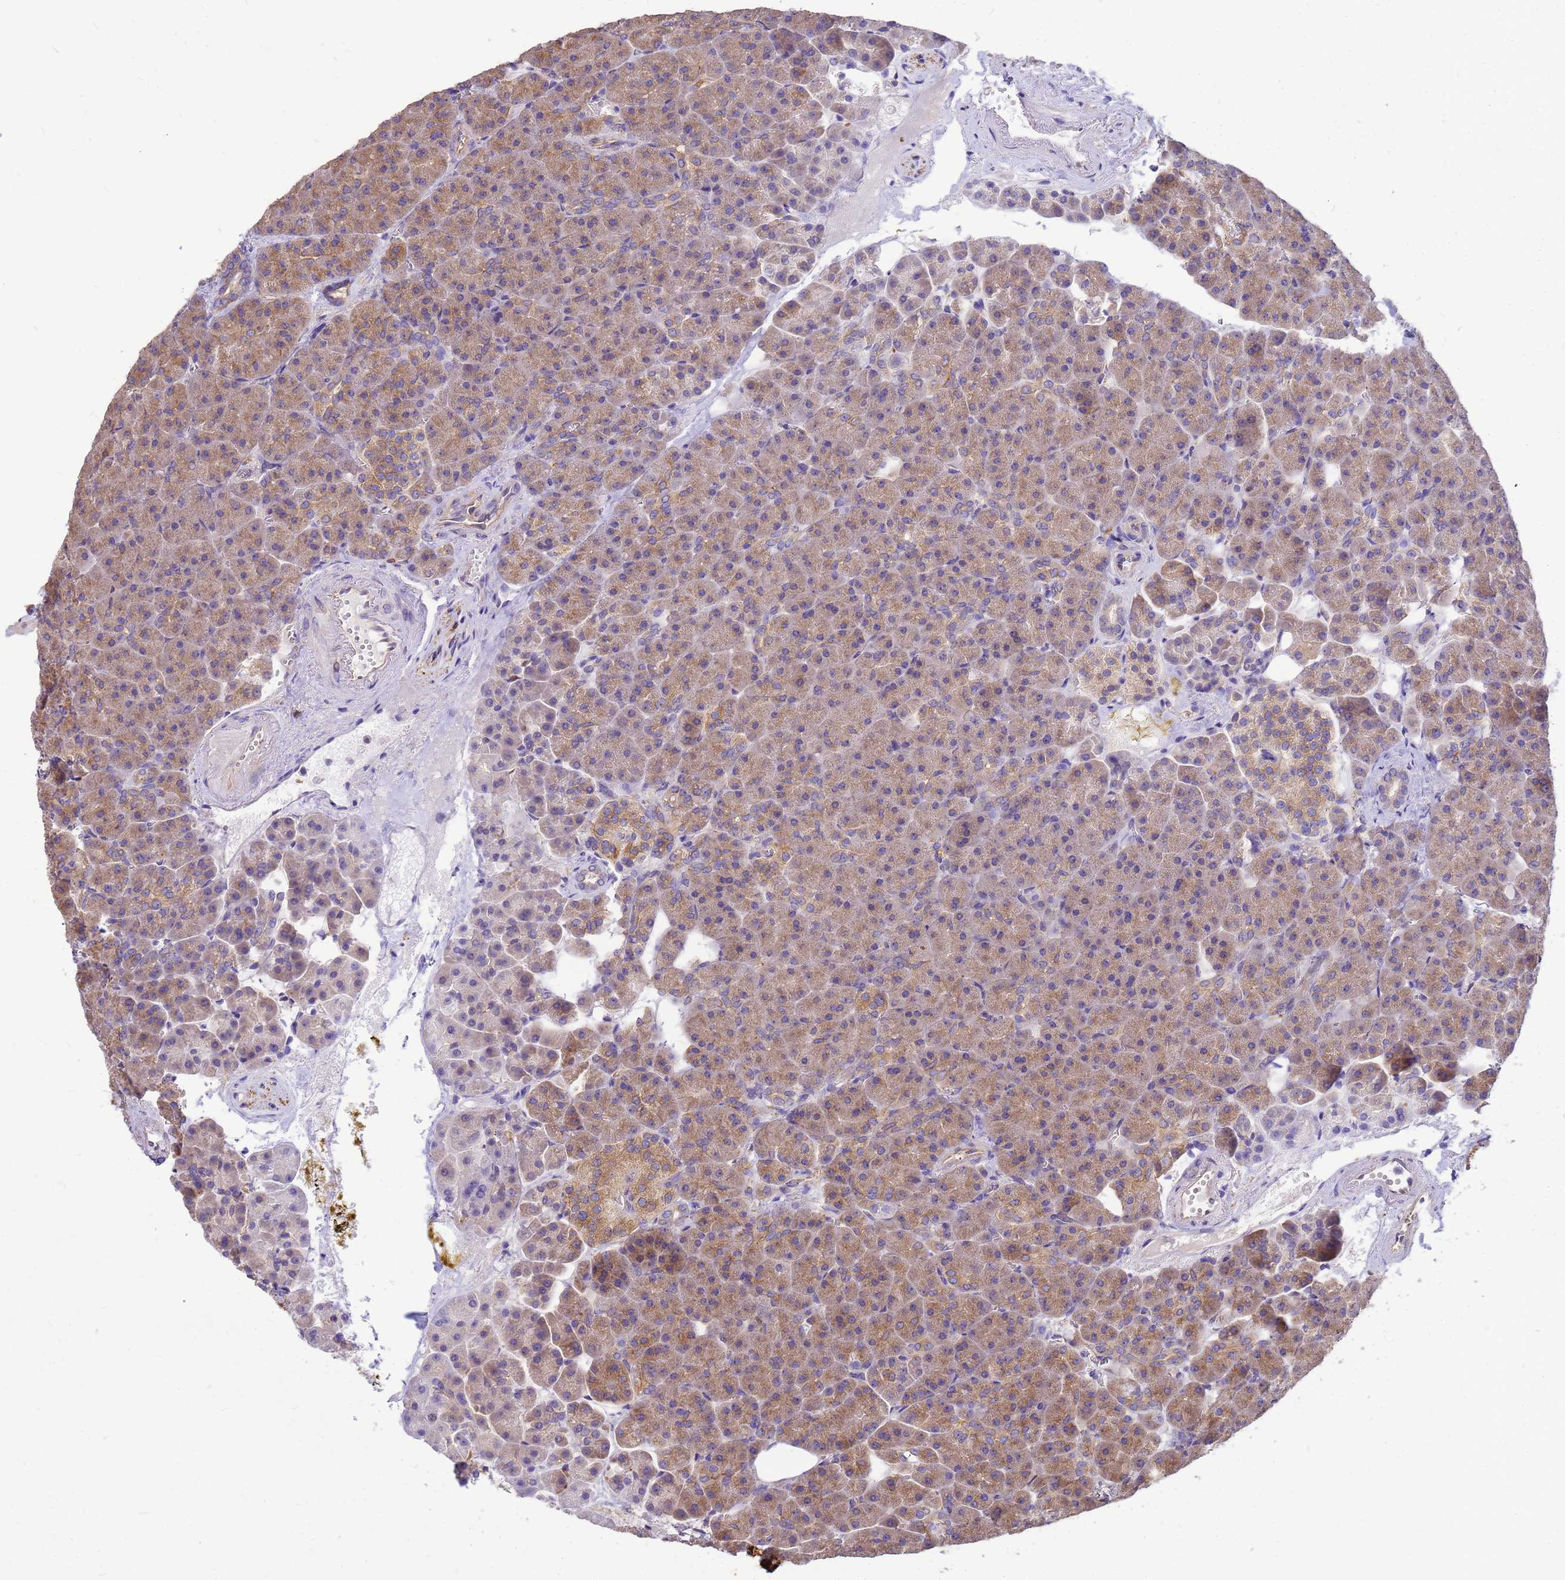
{"staining": {"intensity": "moderate", "quantity": "25%-75%", "location": "cytoplasmic/membranous"}, "tissue": "pancreas", "cell_type": "Exocrine glandular cells", "image_type": "normal", "snomed": [{"axis": "morphology", "description": "Normal tissue, NOS"}, {"axis": "topography", "description": "Pancreas"}], "caption": "Moderate cytoplasmic/membranous staining for a protein is seen in approximately 25%-75% of exocrine glandular cells of unremarkable pancreas using immunohistochemistry.", "gene": "ENSG00000198211", "patient": {"sex": "female", "age": 74}}